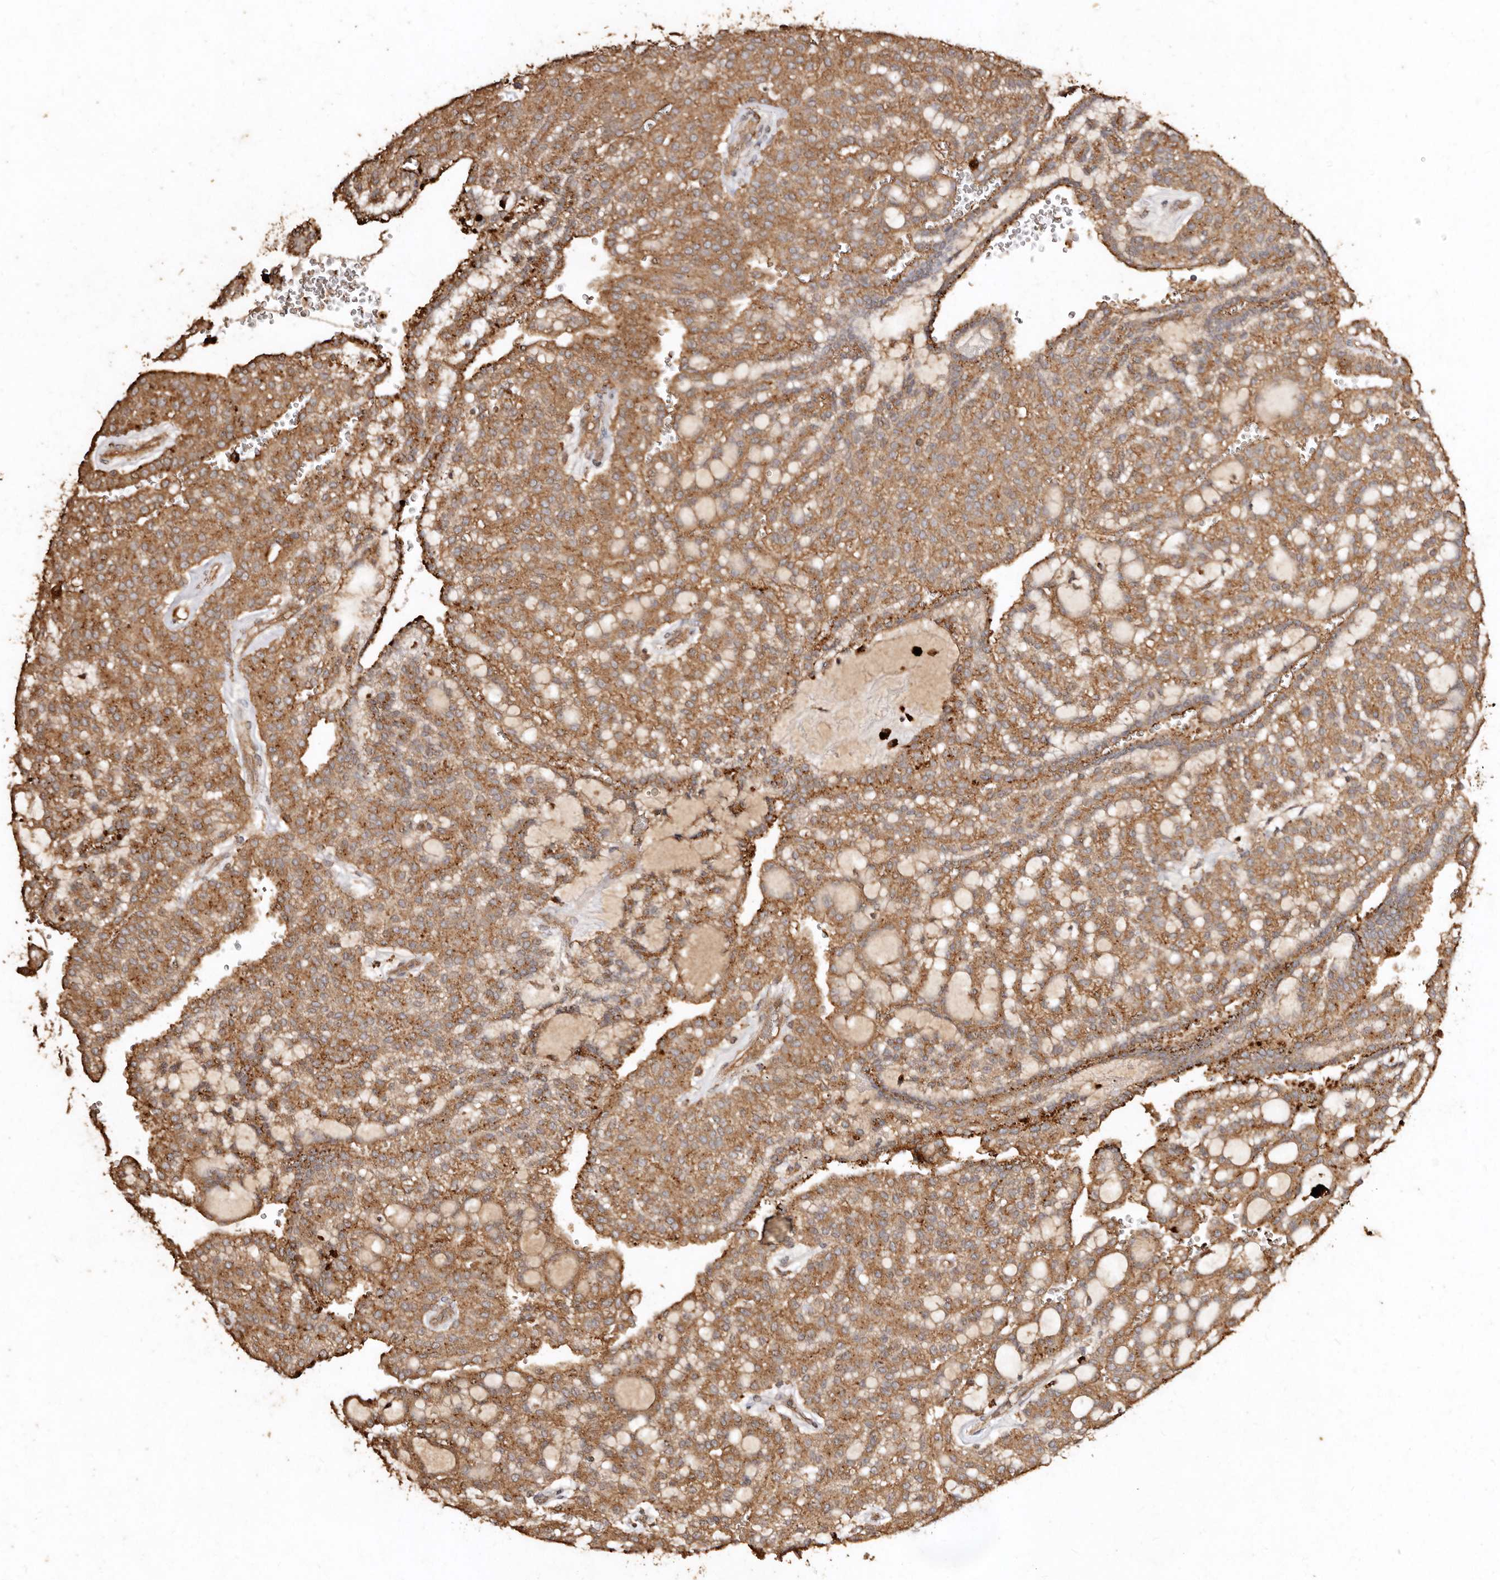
{"staining": {"intensity": "moderate", "quantity": ">75%", "location": "cytoplasmic/membranous"}, "tissue": "renal cancer", "cell_type": "Tumor cells", "image_type": "cancer", "snomed": [{"axis": "morphology", "description": "Adenocarcinoma, NOS"}, {"axis": "topography", "description": "Kidney"}], "caption": "Moderate cytoplasmic/membranous positivity is appreciated in approximately >75% of tumor cells in renal cancer.", "gene": "FARS2", "patient": {"sex": "male", "age": 63}}